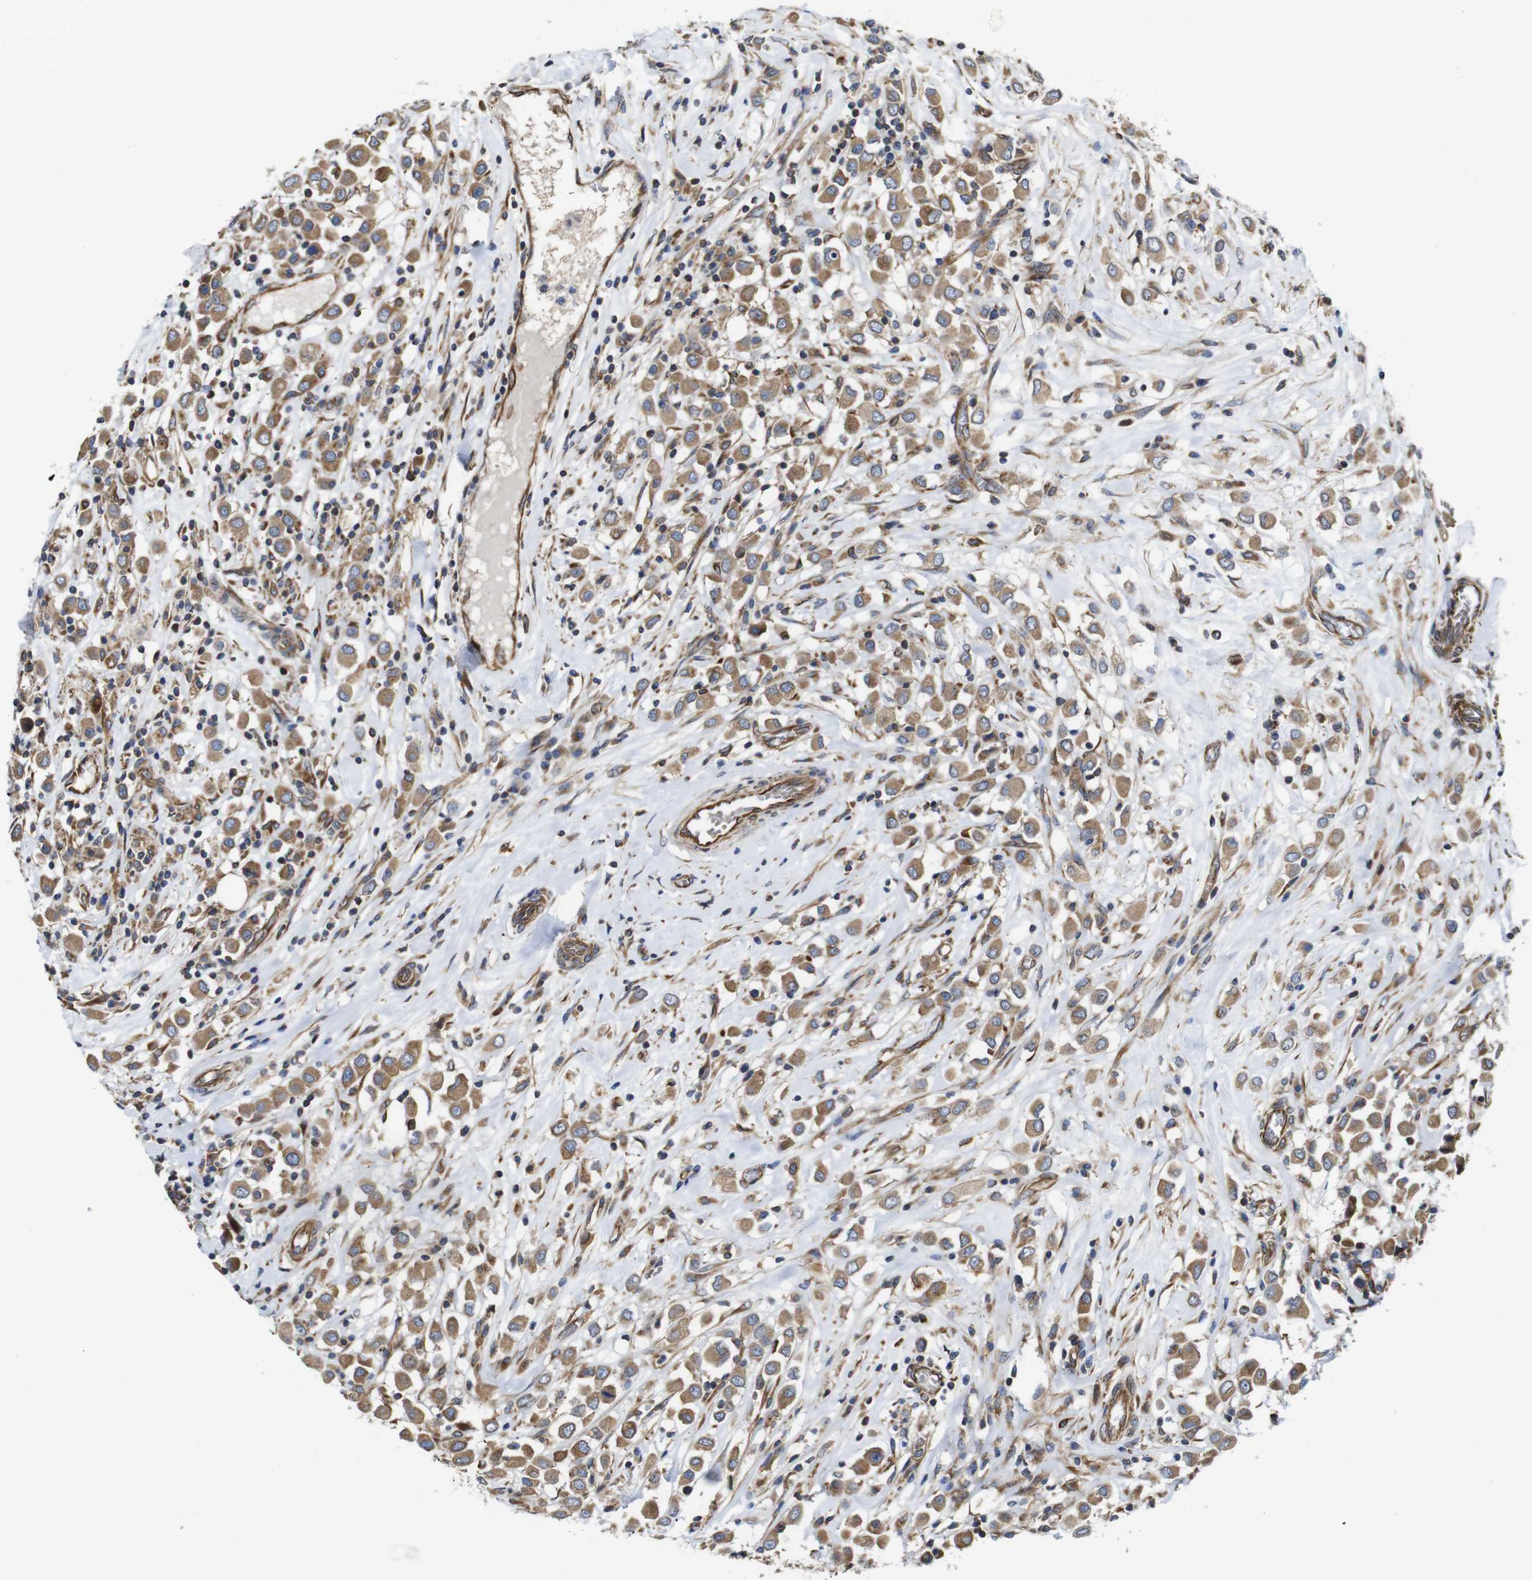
{"staining": {"intensity": "moderate", "quantity": ">75%", "location": "cytoplasmic/membranous"}, "tissue": "breast cancer", "cell_type": "Tumor cells", "image_type": "cancer", "snomed": [{"axis": "morphology", "description": "Duct carcinoma"}, {"axis": "topography", "description": "Breast"}], "caption": "A medium amount of moderate cytoplasmic/membranous expression is identified in approximately >75% of tumor cells in breast infiltrating ductal carcinoma tissue.", "gene": "POMK", "patient": {"sex": "female", "age": 61}}